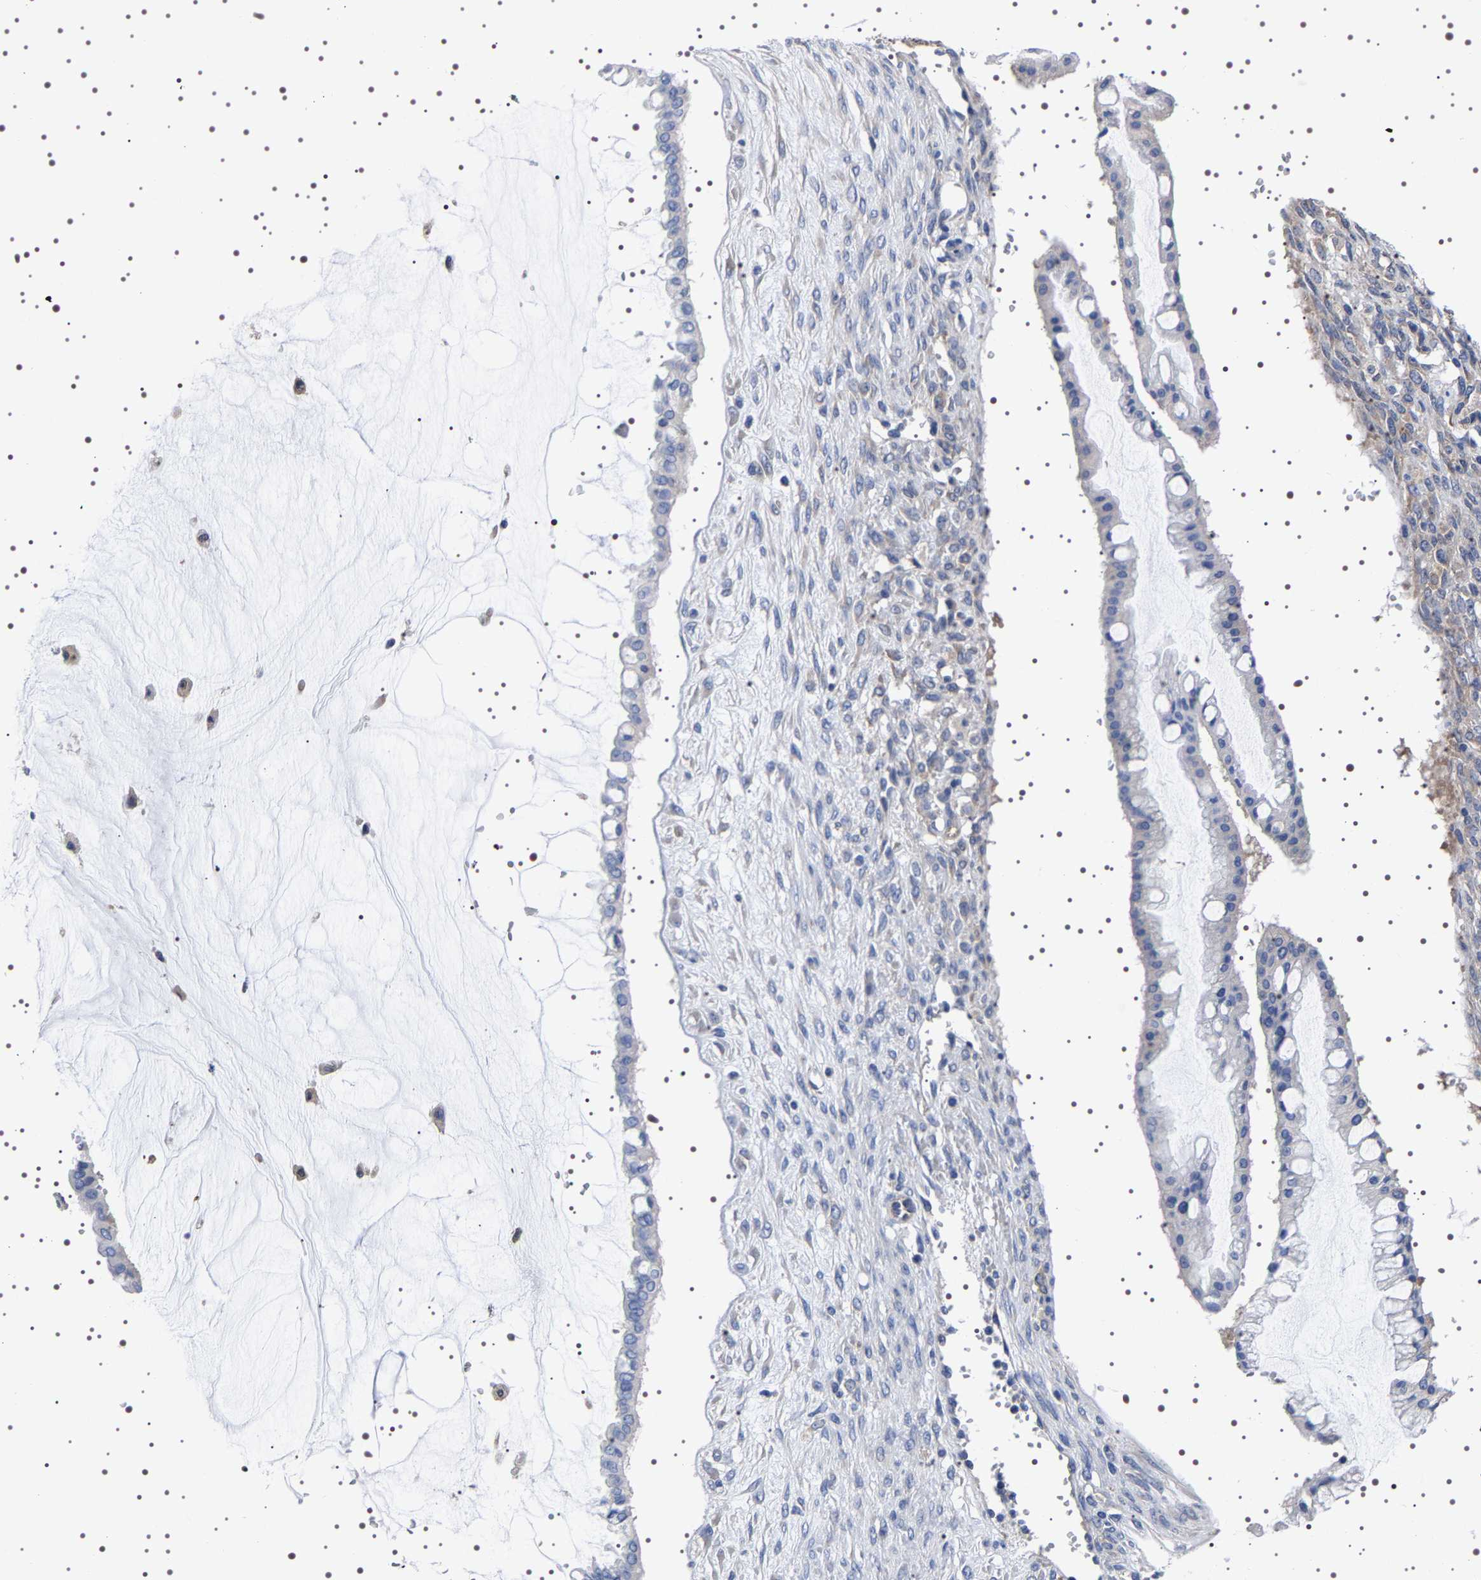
{"staining": {"intensity": "negative", "quantity": "none", "location": "none"}, "tissue": "ovarian cancer", "cell_type": "Tumor cells", "image_type": "cancer", "snomed": [{"axis": "morphology", "description": "Cystadenocarcinoma, mucinous, NOS"}, {"axis": "topography", "description": "Ovary"}], "caption": "DAB (3,3'-diaminobenzidine) immunohistochemical staining of human ovarian cancer (mucinous cystadenocarcinoma) exhibits no significant positivity in tumor cells.", "gene": "DARS1", "patient": {"sex": "female", "age": 73}}